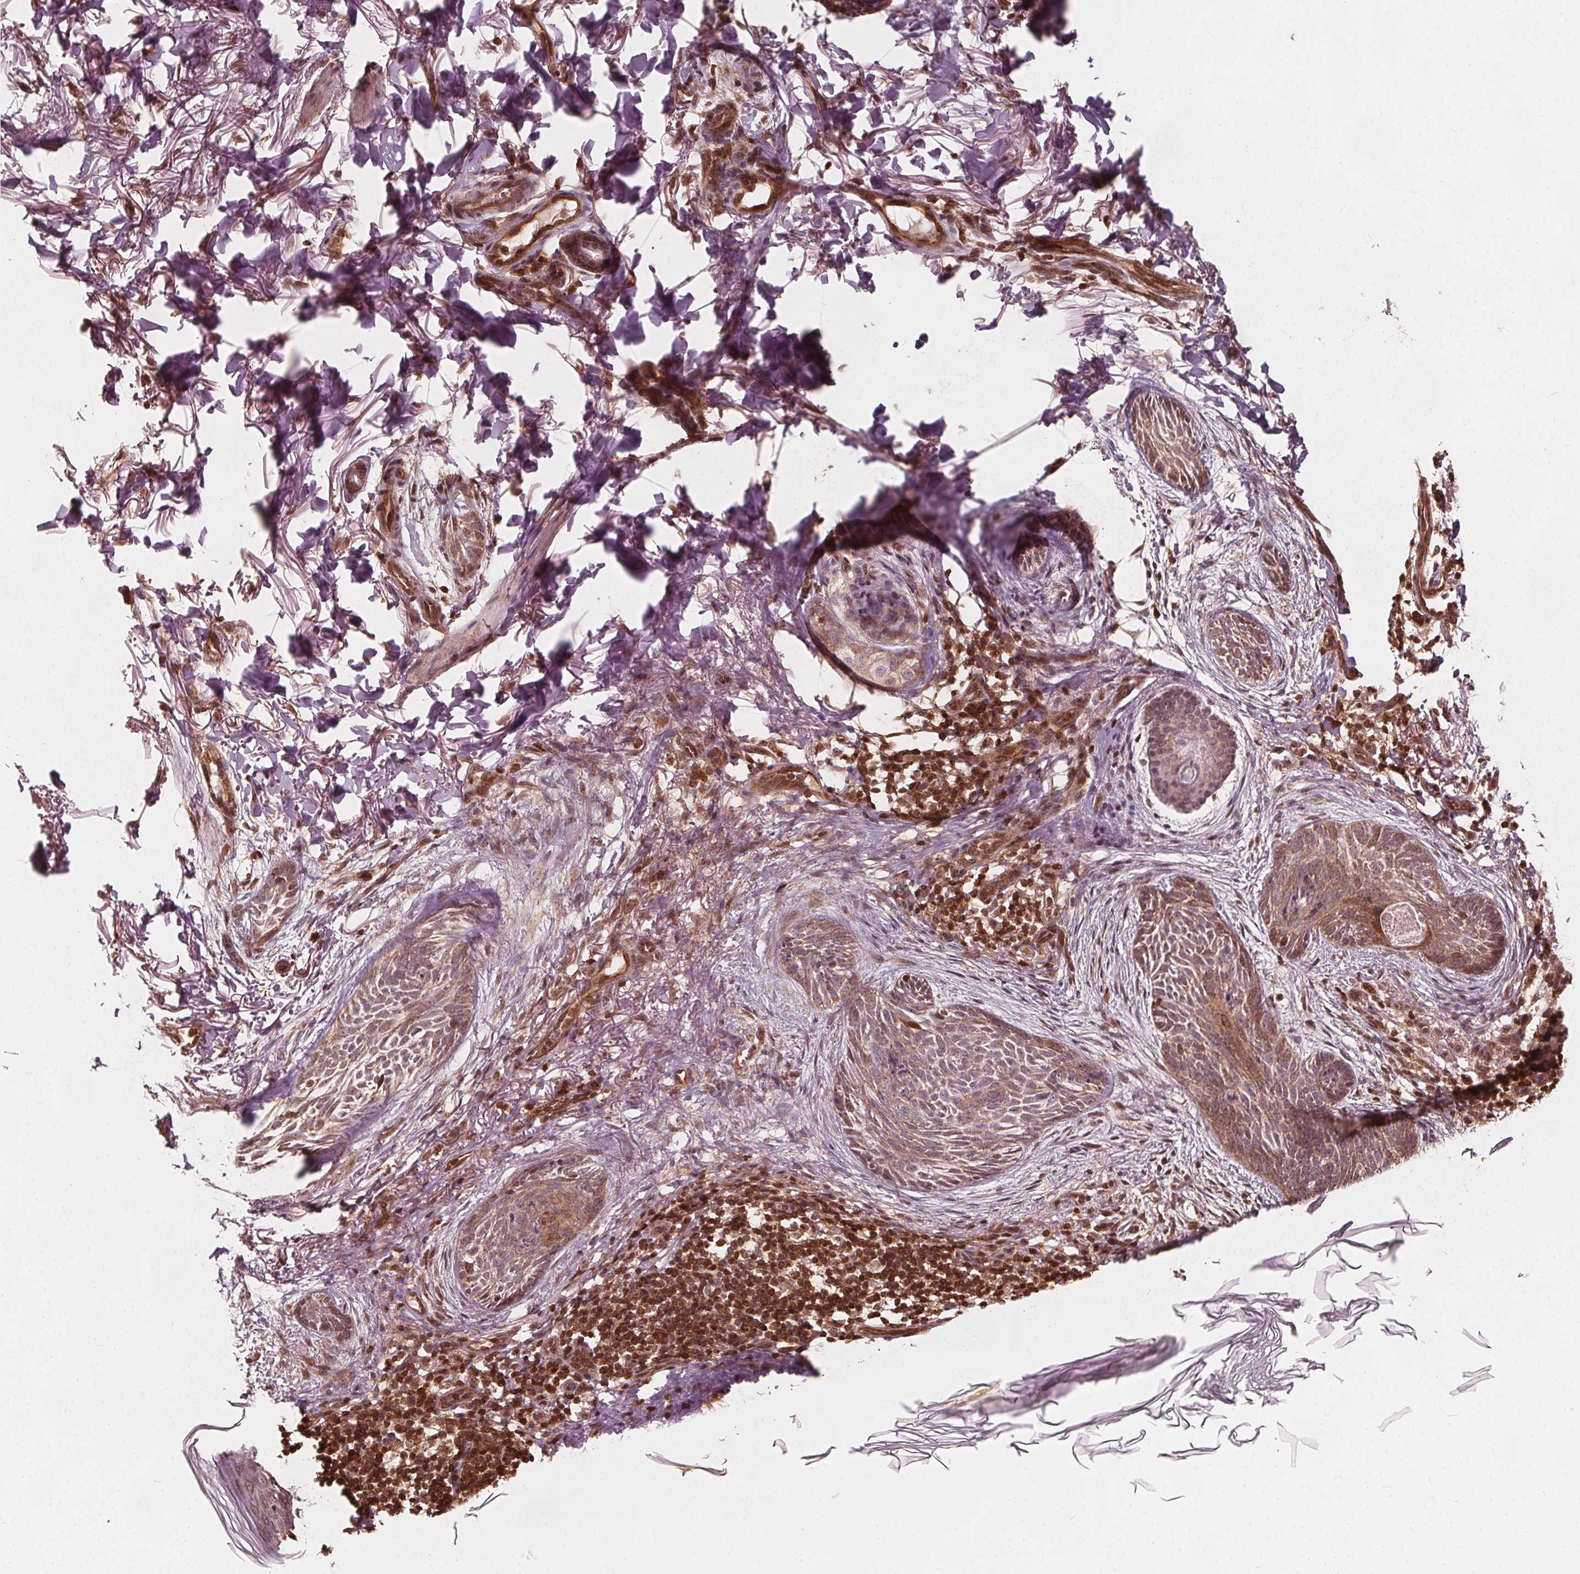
{"staining": {"intensity": "moderate", "quantity": ">75%", "location": "cytoplasmic/membranous"}, "tissue": "skin cancer", "cell_type": "Tumor cells", "image_type": "cancer", "snomed": [{"axis": "morphology", "description": "Basal cell carcinoma"}, {"axis": "topography", "description": "Skin"}], "caption": "Basal cell carcinoma (skin) stained for a protein (brown) displays moderate cytoplasmic/membranous positive positivity in about >75% of tumor cells.", "gene": "AIP", "patient": {"sex": "female", "age": 68}}